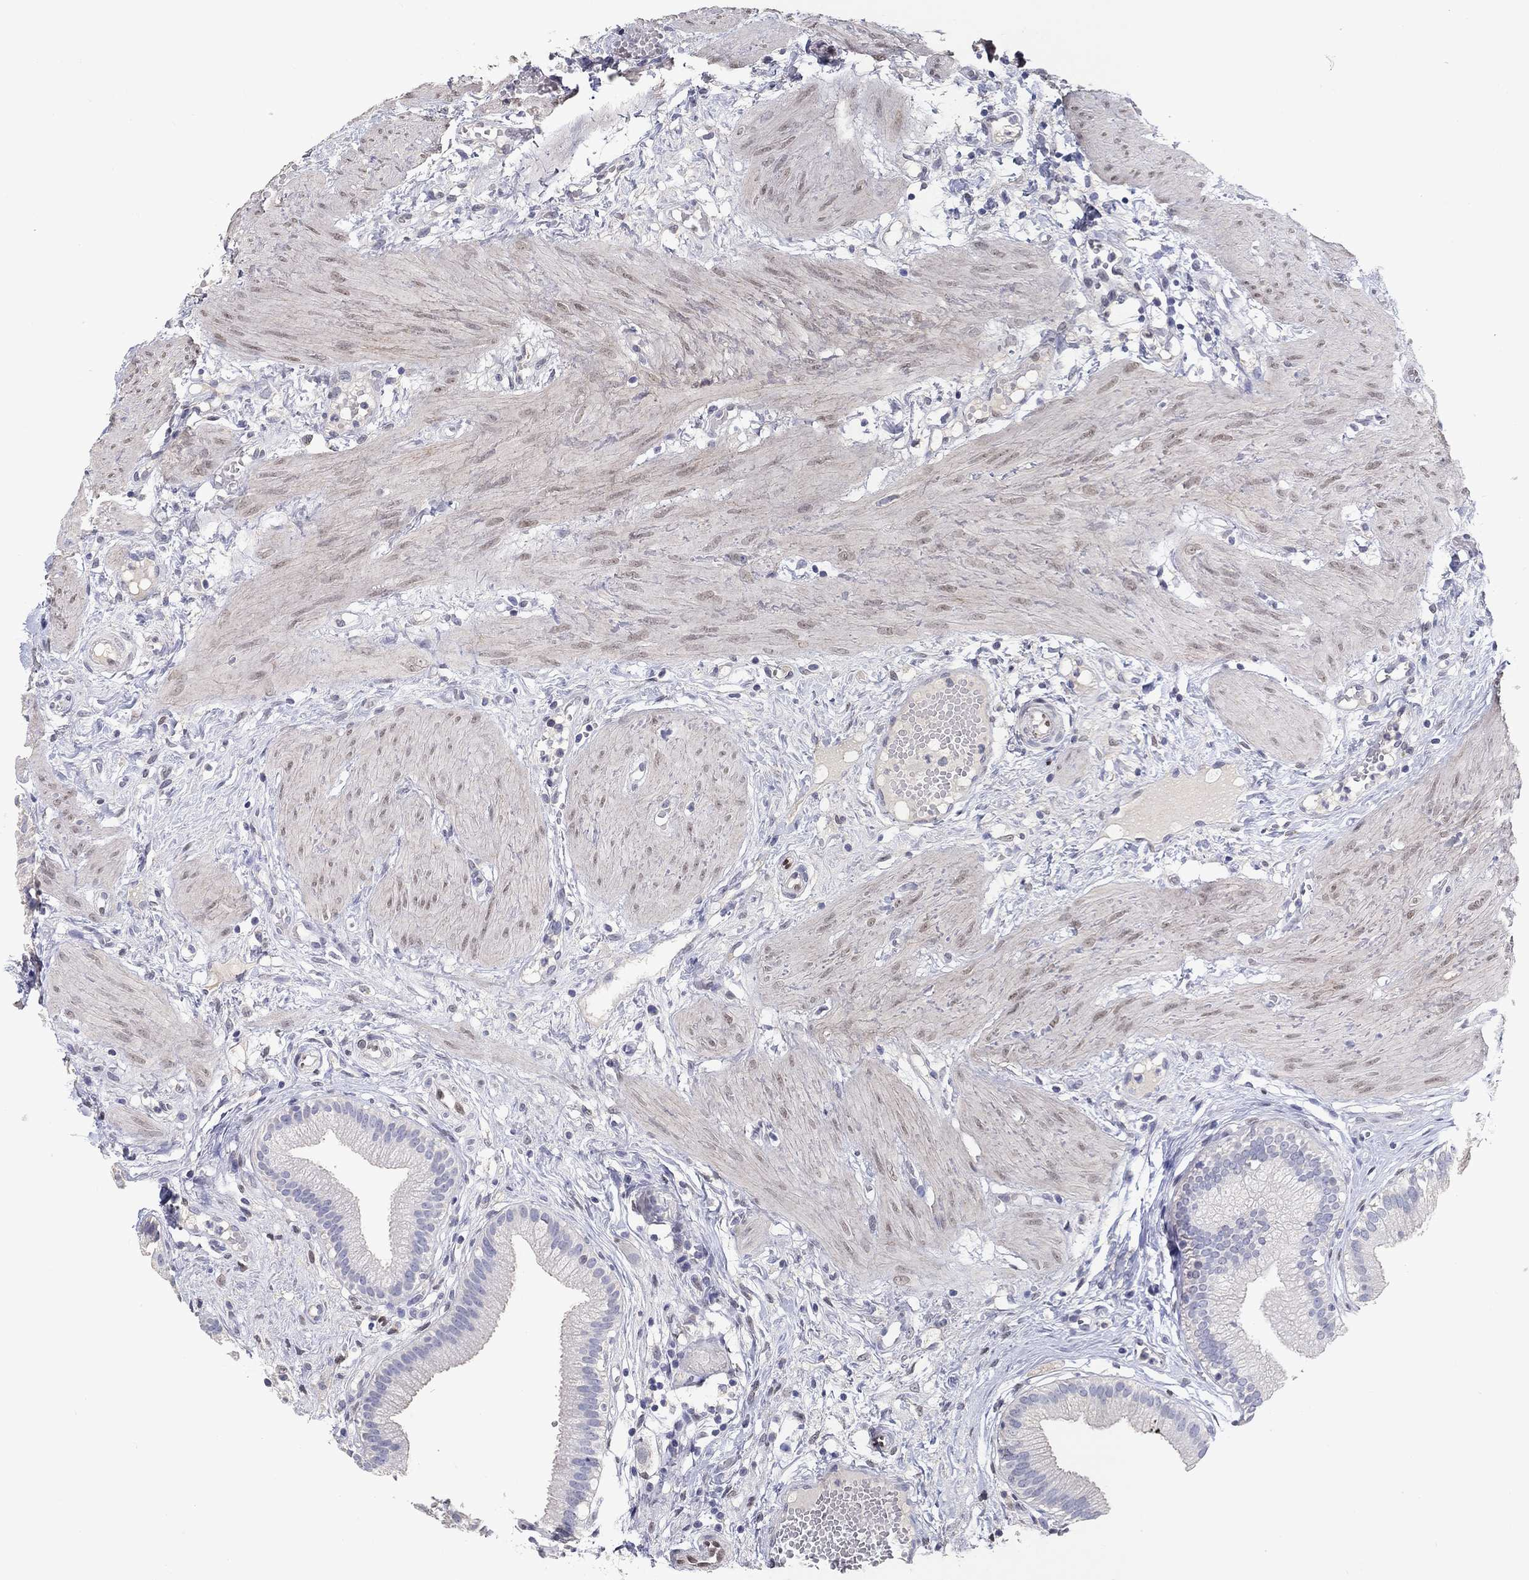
{"staining": {"intensity": "negative", "quantity": "none", "location": "none"}, "tissue": "gallbladder", "cell_type": "Glandular cells", "image_type": "normal", "snomed": [{"axis": "morphology", "description": "Normal tissue, NOS"}, {"axis": "topography", "description": "Gallbladder"}], "caption": "This is a photomicrograph of IHC staining of normal gallbladder, which shows no positivity in glandular cells. (Brightfield microscopy of DAB immunohistochemistry at high magnification).", "gene": "FGF2", "patient": {"sex": "female", "age": 24}}